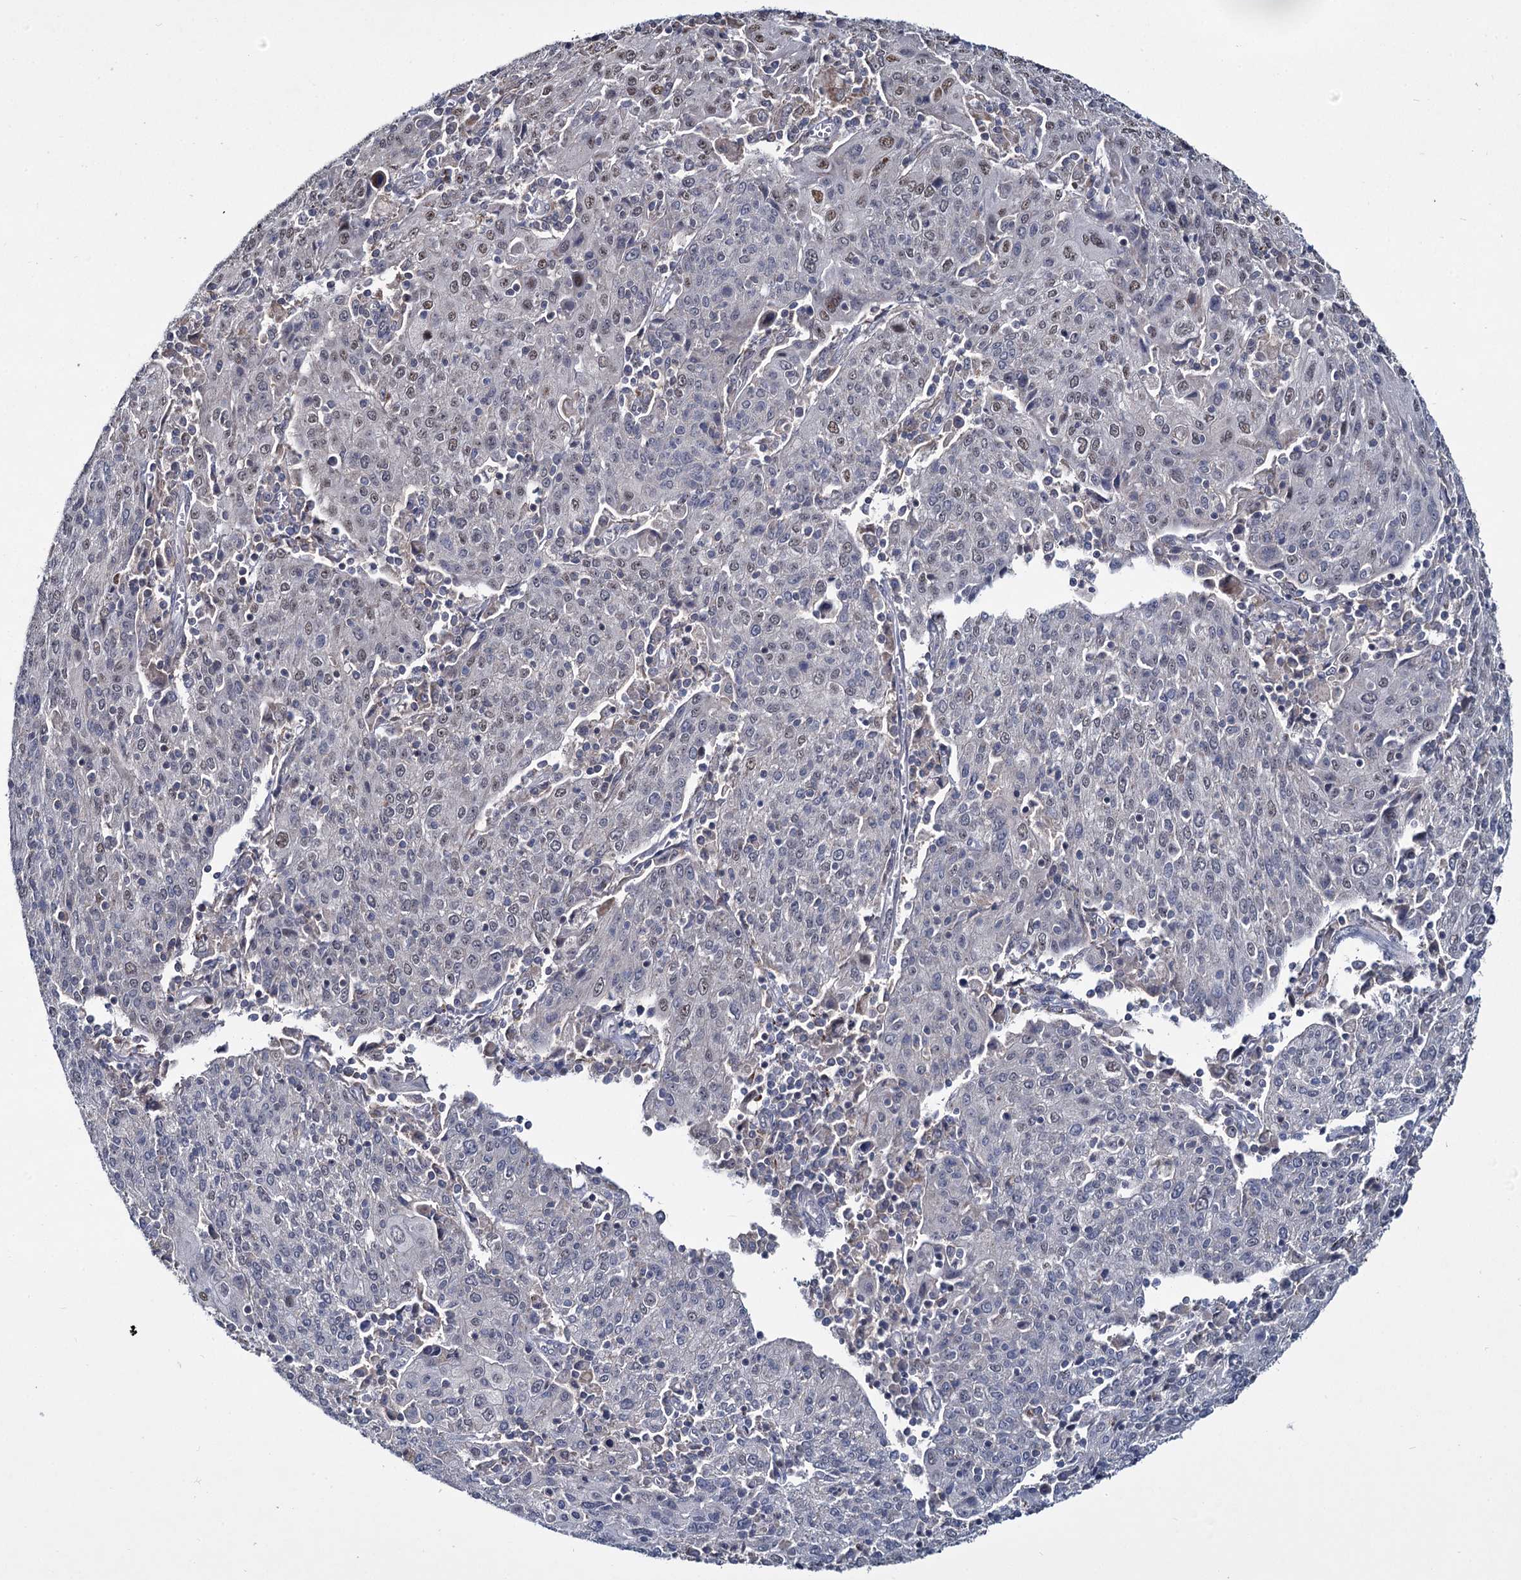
{"staining": {"intensity": "negative", "quantity": "none", "location": "none"}, "tissue": "cervical cancer", "cell_type": "Tumor cells", "image_type": "cancer", "snomed": [{"axis": "morphology", "description": "Squamous cell carcinoma, NOS"}, {"axis": "topography", "description": "Cervix"}], "caption": "The histopathology image shows no staining of tumor cells in squamous cell carcinoma (cervical).", "gene": "RPUSD4", "patient": {"sex": "female", "age": 67}}